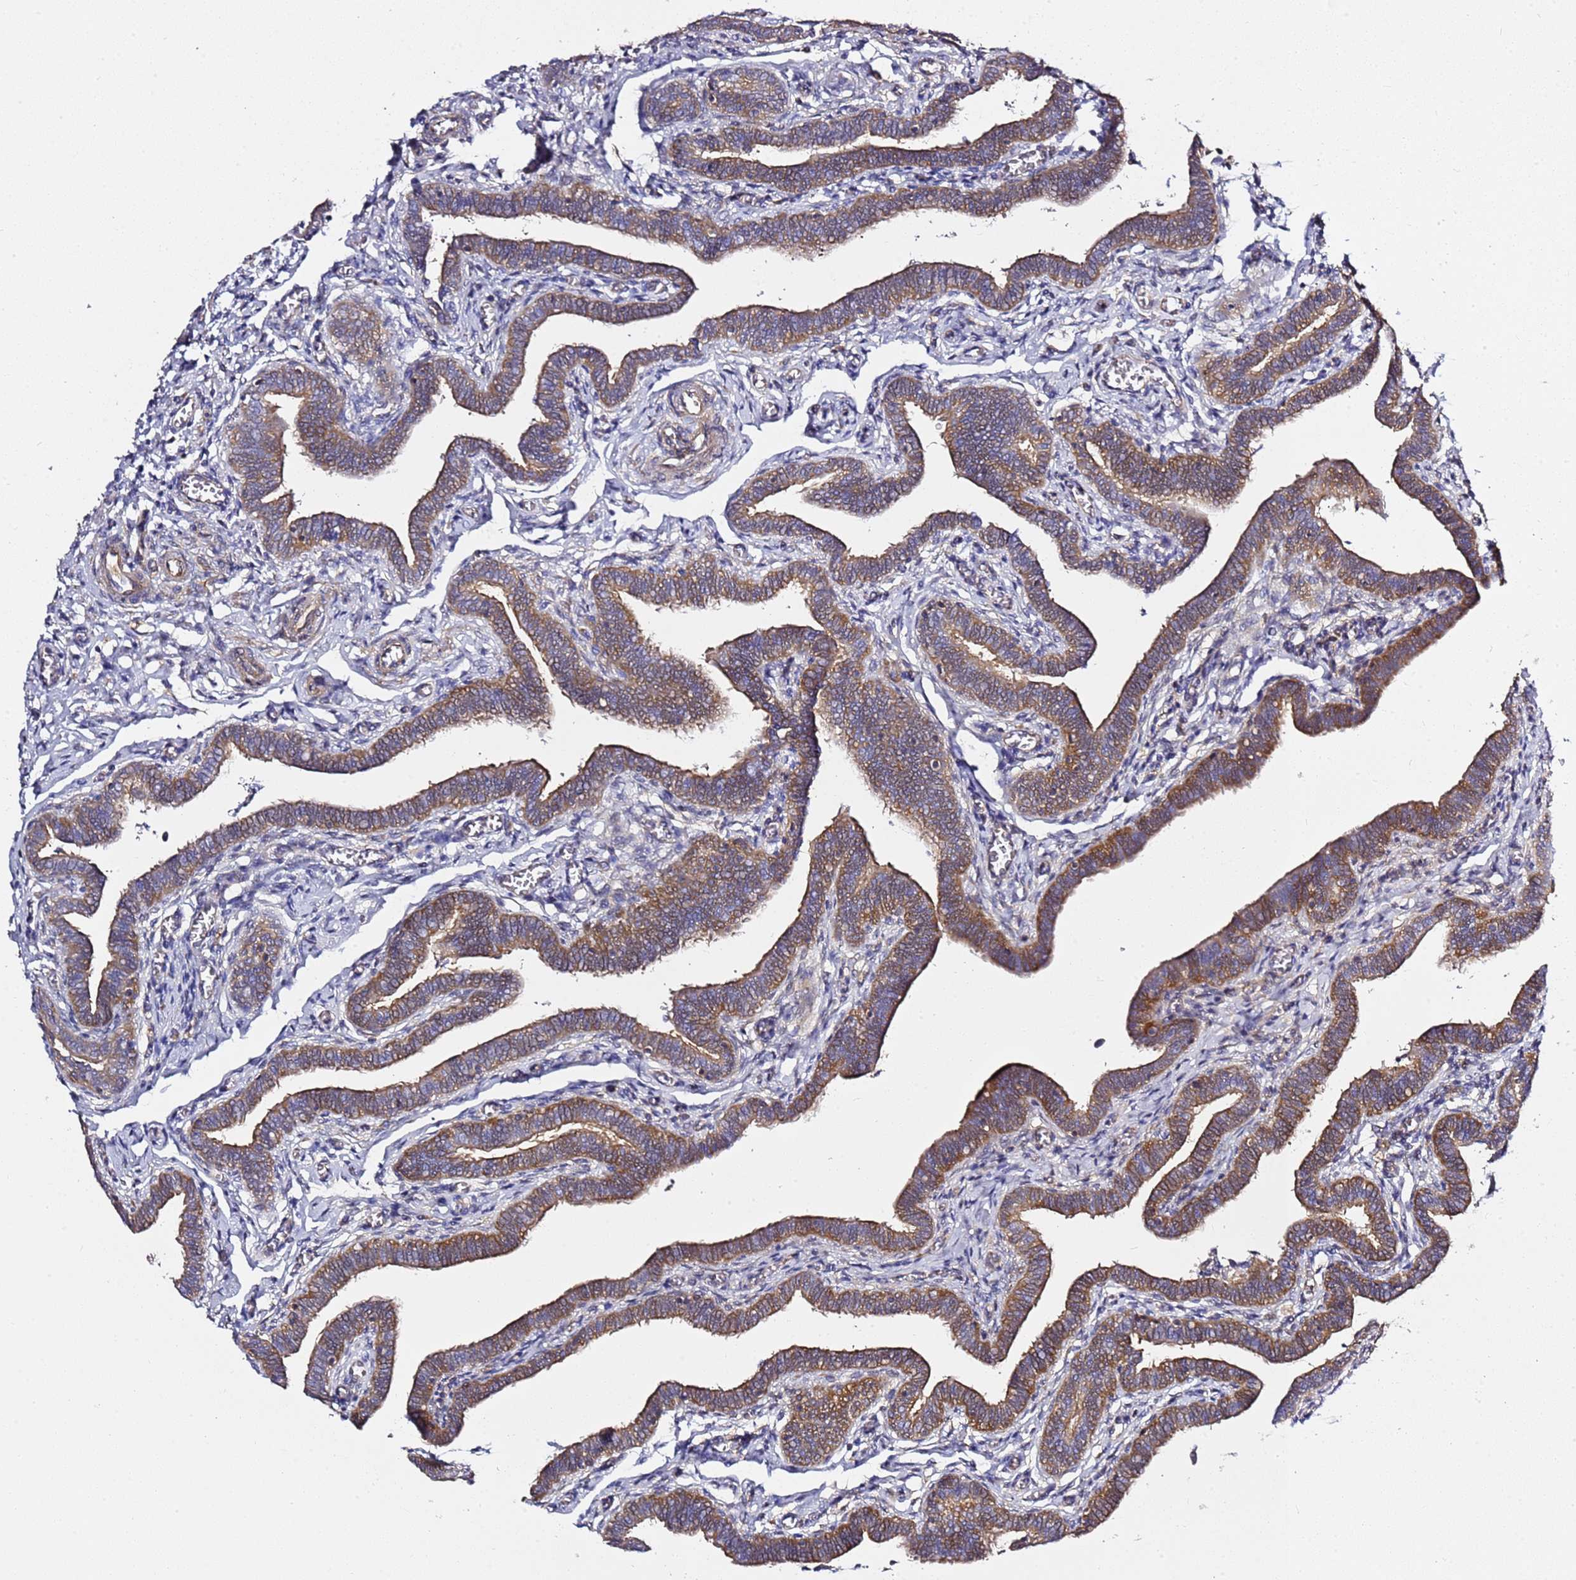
{"staining": {"intensity": "strong", "quantity": ">75%", "location": "cytoplasmic/membranous"}, "tissue": "fallopian tube", "cell_type": "Glandular cells", "image_type": "normal", "snomed": [{"axis": "morphology", "description": "Normal tissue, NOS"}, {"axis": "topography", "description": "Fallopian tube"}], "caption": "A brown stain labels strong cytoplasmic/membranous expression of a protein in glandular cells of normal human fallopian tube. (DAB IHC, brown staining for protein, blue staining for nuclei).", "gene": "GNL1", "patient": {"sex": "female", "age": 36}}